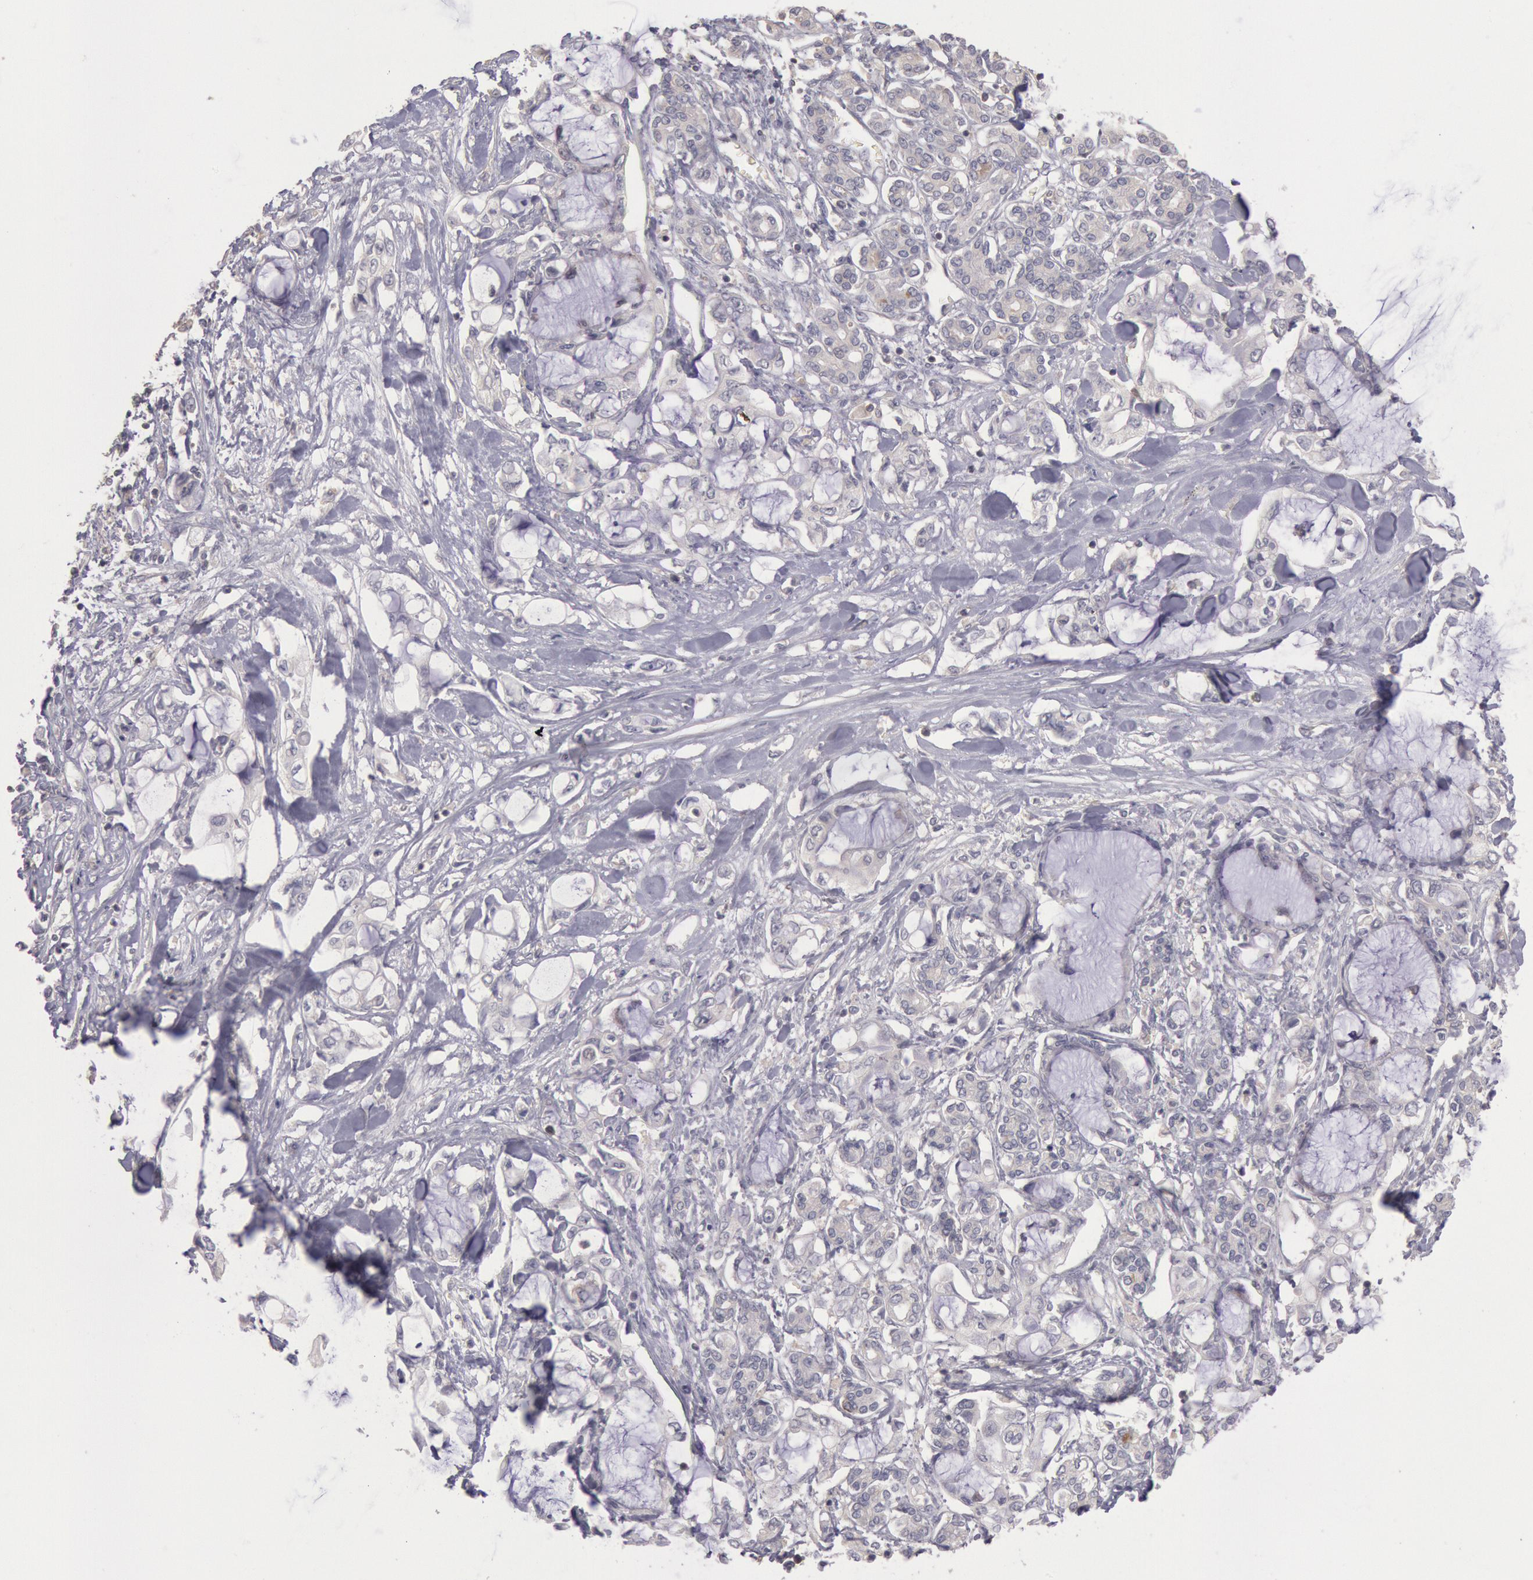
{"staining": {"intensity": "negative", "quantity": "none", "location": "none"}, "tissue": "pancreatic cancer", "cell_type": "Tumor cells", "image_type": "cancer", "snomed": [{"axis": "morphology", "description": "Adenocarcinoma, NOS"}, {"axis": "topography", "description": "Pancreas"}], "caption": "This micrograph is of pancreatic cancer (adenocarcinoma) stained with immunohistochemistry to label a protein in brown with the nuclei are counter-stained blue. There is no staining in tumor cells.", "gene": "PIK3R1", "patient": {"sex": "female", "age": 70}}